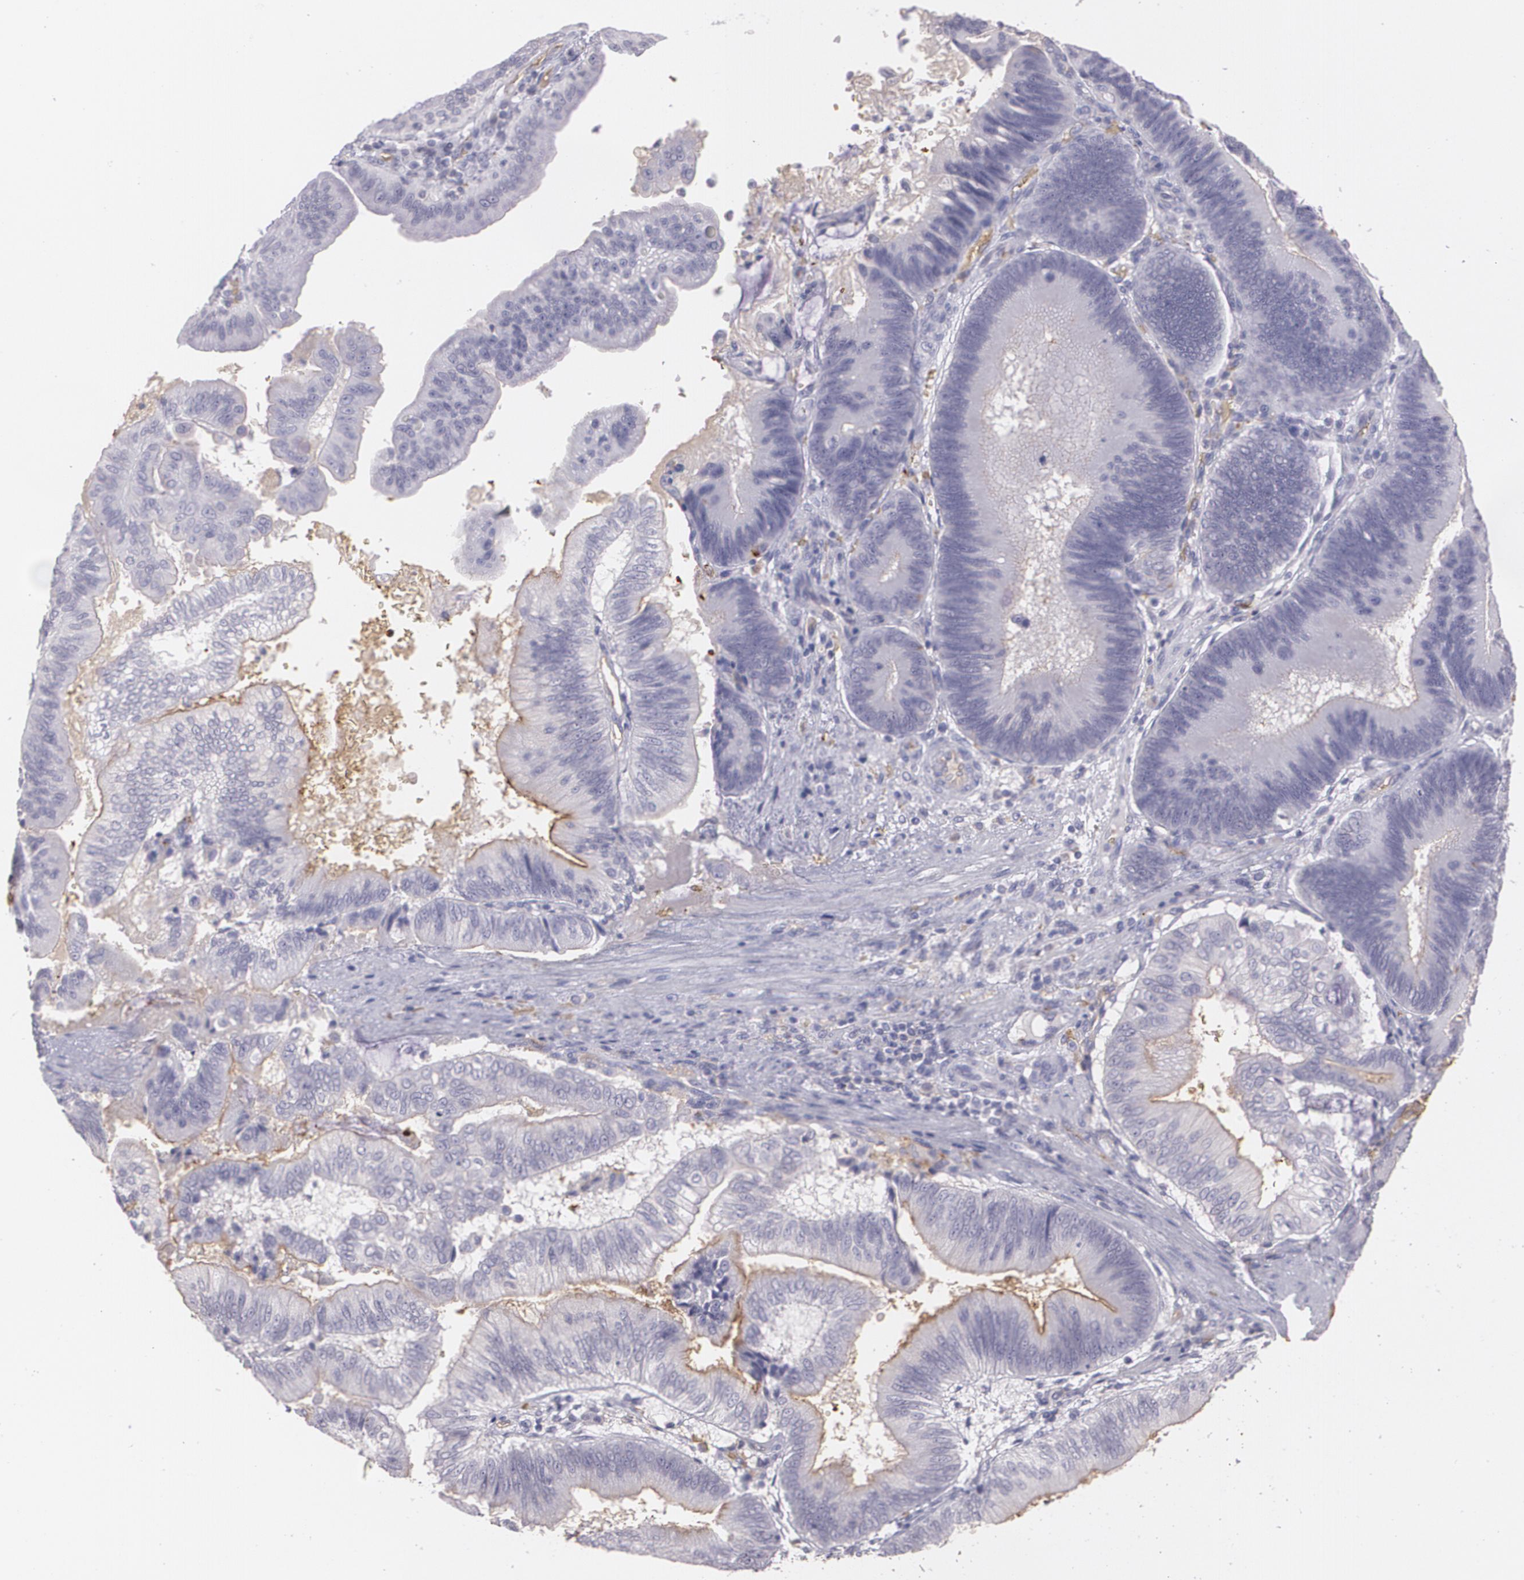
{"staining": {"intensity": "negative", "quantity": "none", "location": "none"}, "tissue": "pancreatic cancer", "cell_type": "Tumor cells", "image_type": "cancer", "snomed": [{"axis": "morphology", "description": "Adenocarcinoma, NOS"}, {"axis": "topography", "description": "Pancreas"}], "caption": "Tumor cells show no significant protein staining in adenocarcinoma (pancreatic).", "gene": "ACE", "patient": {"sex": "male", "age": 82}}